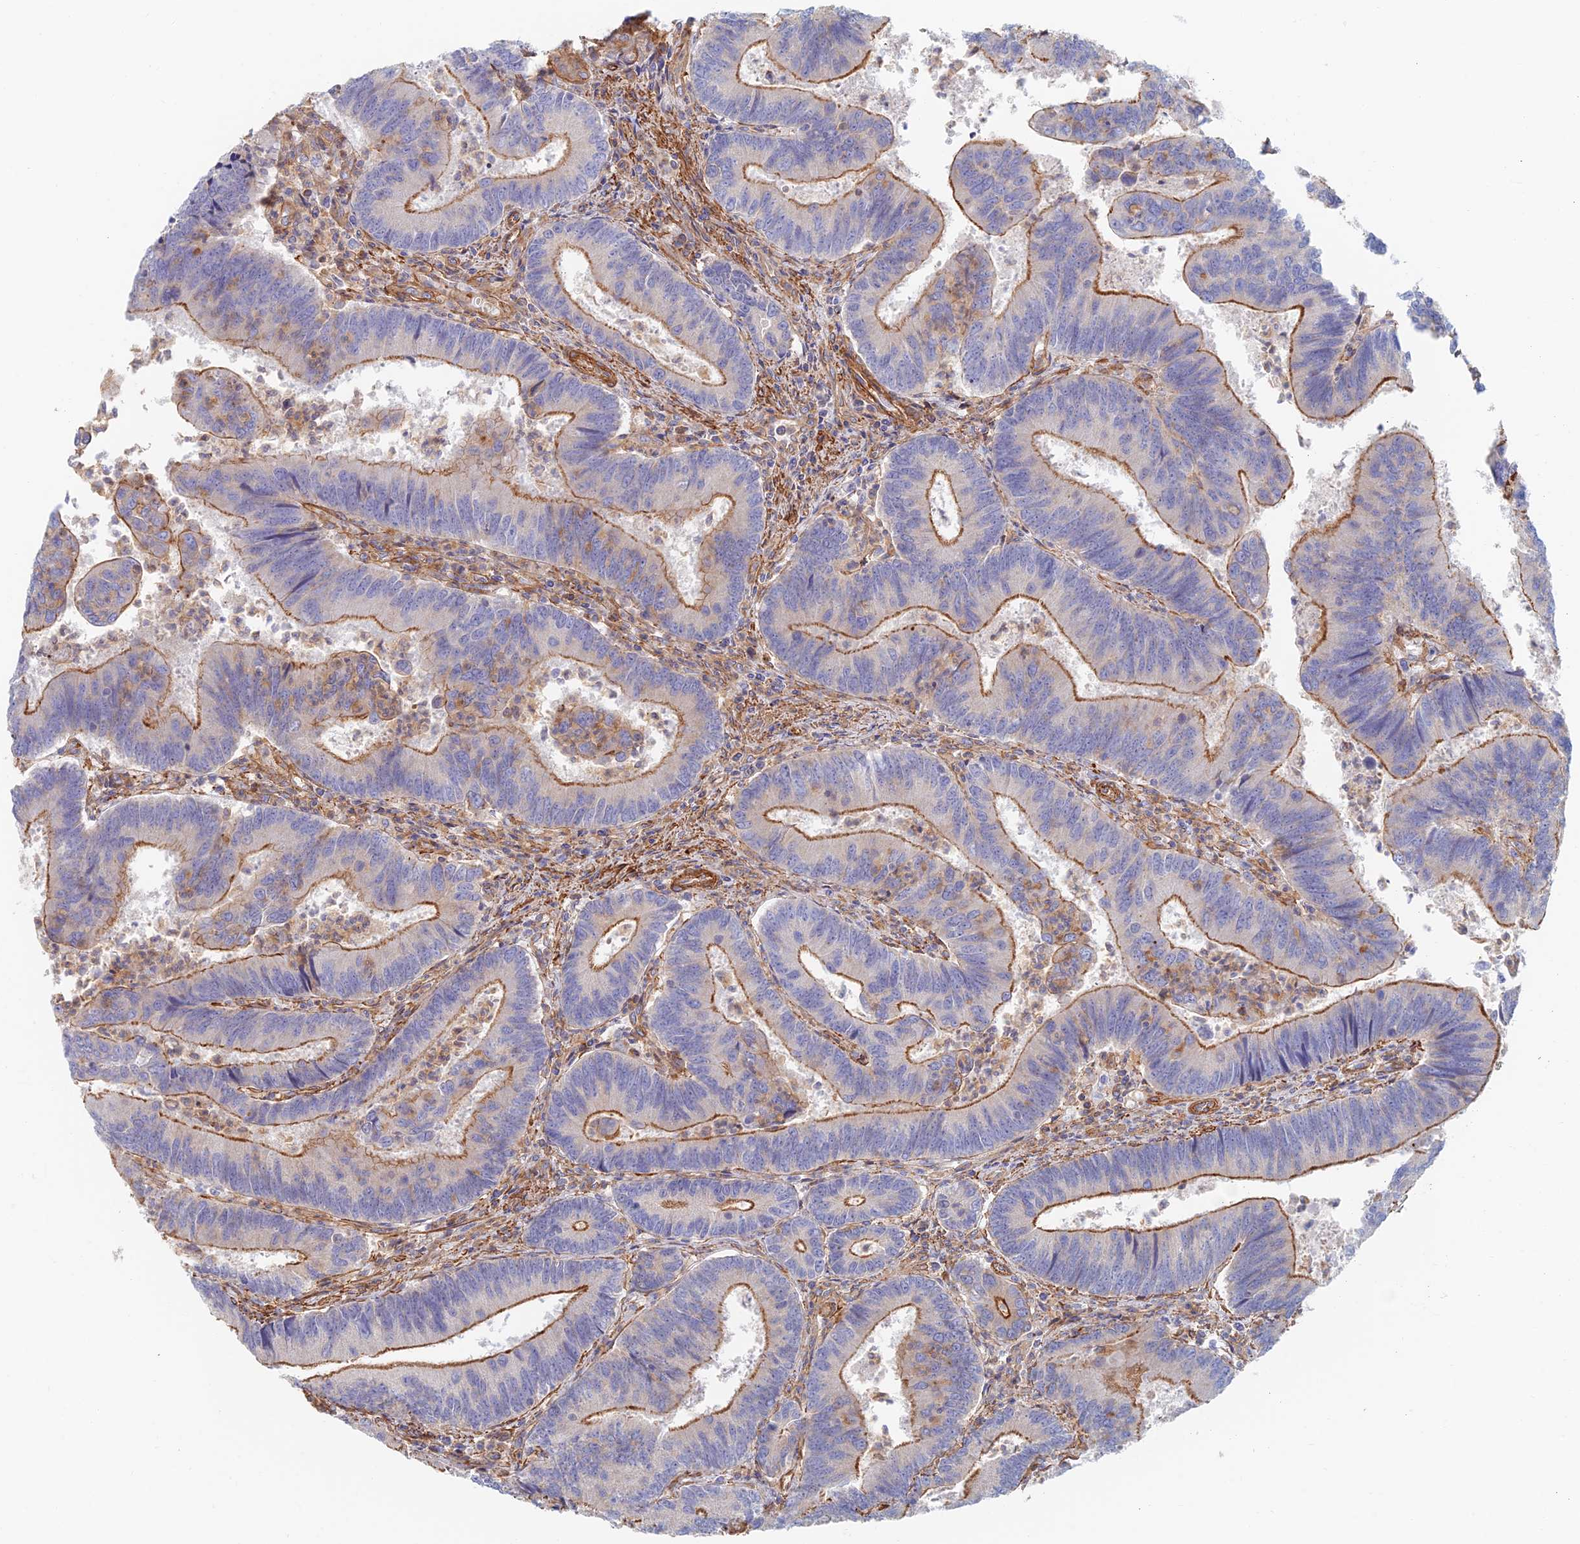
{"staining": {"intensity": "moderate", "quantity": ">75%", "location": "cytoplasmic/membranous"}, "tissue": "colorectal cancer", "cell_type": "Tumor cells", "image_type": "cancer", "snomed": [{"axis": "morphology", "description": "Adenocarcinoma, NOS"}, {"axis": "topography", "description": "Colon"}], "caption": "An immunohistochemistry (IHC) image of tumor tissue is shown. Protein staining in brown shows moderate cytoplasmic/membranous positivity in colorectal cancer (adenocarcinoma) within tumor cells. (IHC, brightfield microscopy, high magnification).", "gene": "PAK4", "patient": {"sex": "female", "age": 67}}